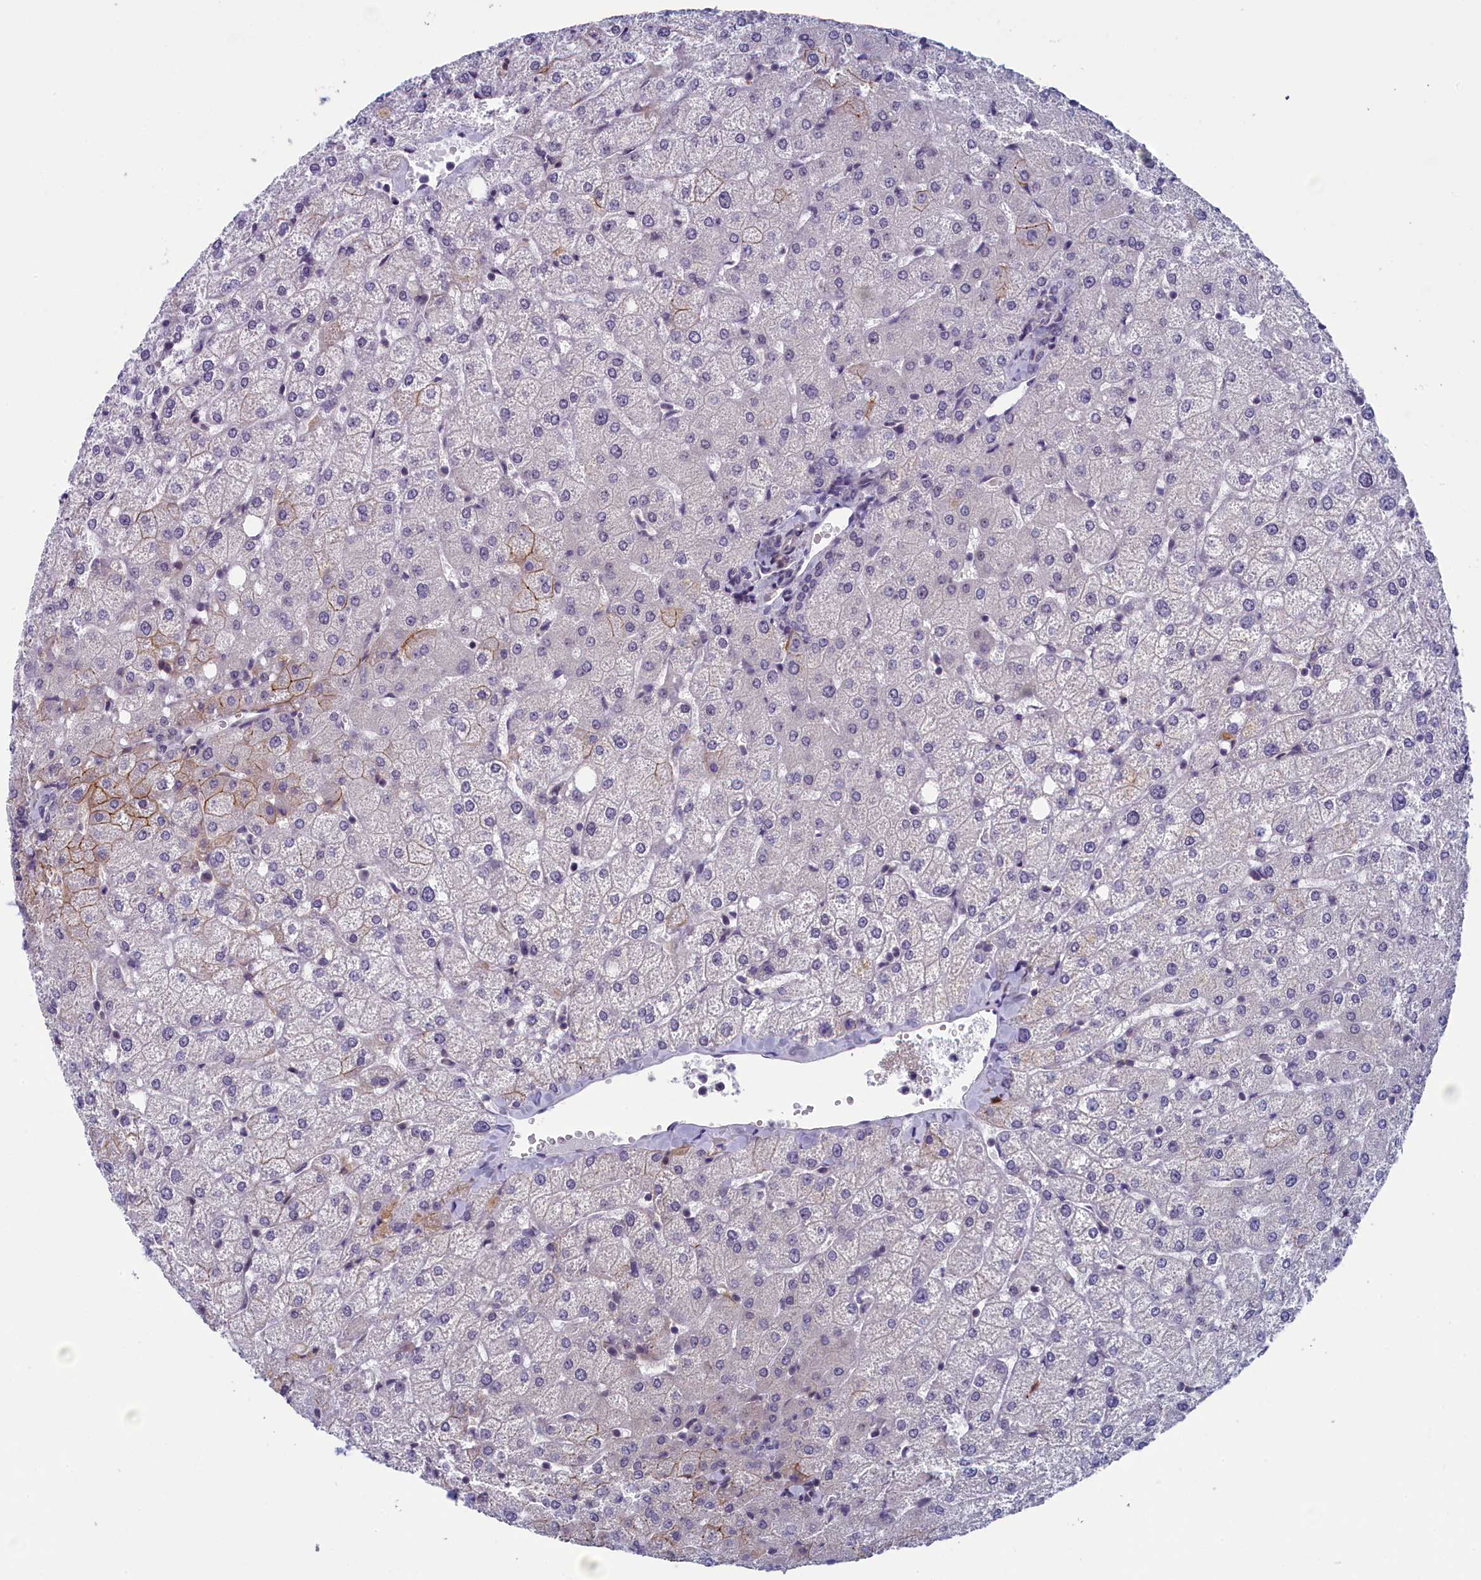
{"staining": {"intensity": "negative", "quantity": "none", "location": "none"}, "tissue": "liver", "cell_type": "Cholangiocytes", "image_type": "normal", "snomed": [{"axis": "morphology", "description": "Normal tissue, NOS"}, {"axis": "topography", "description": "Liver"}], "caption": "This photomicrograph is of normal liver stained with immunohistochemistry (IHC) to label a protein in brown with the nuclei are counter-stained blue. There is no staining in cholangiocytes.", "gene": "CNEP1R1", "patient": {"sex": "female", "age": 54}}